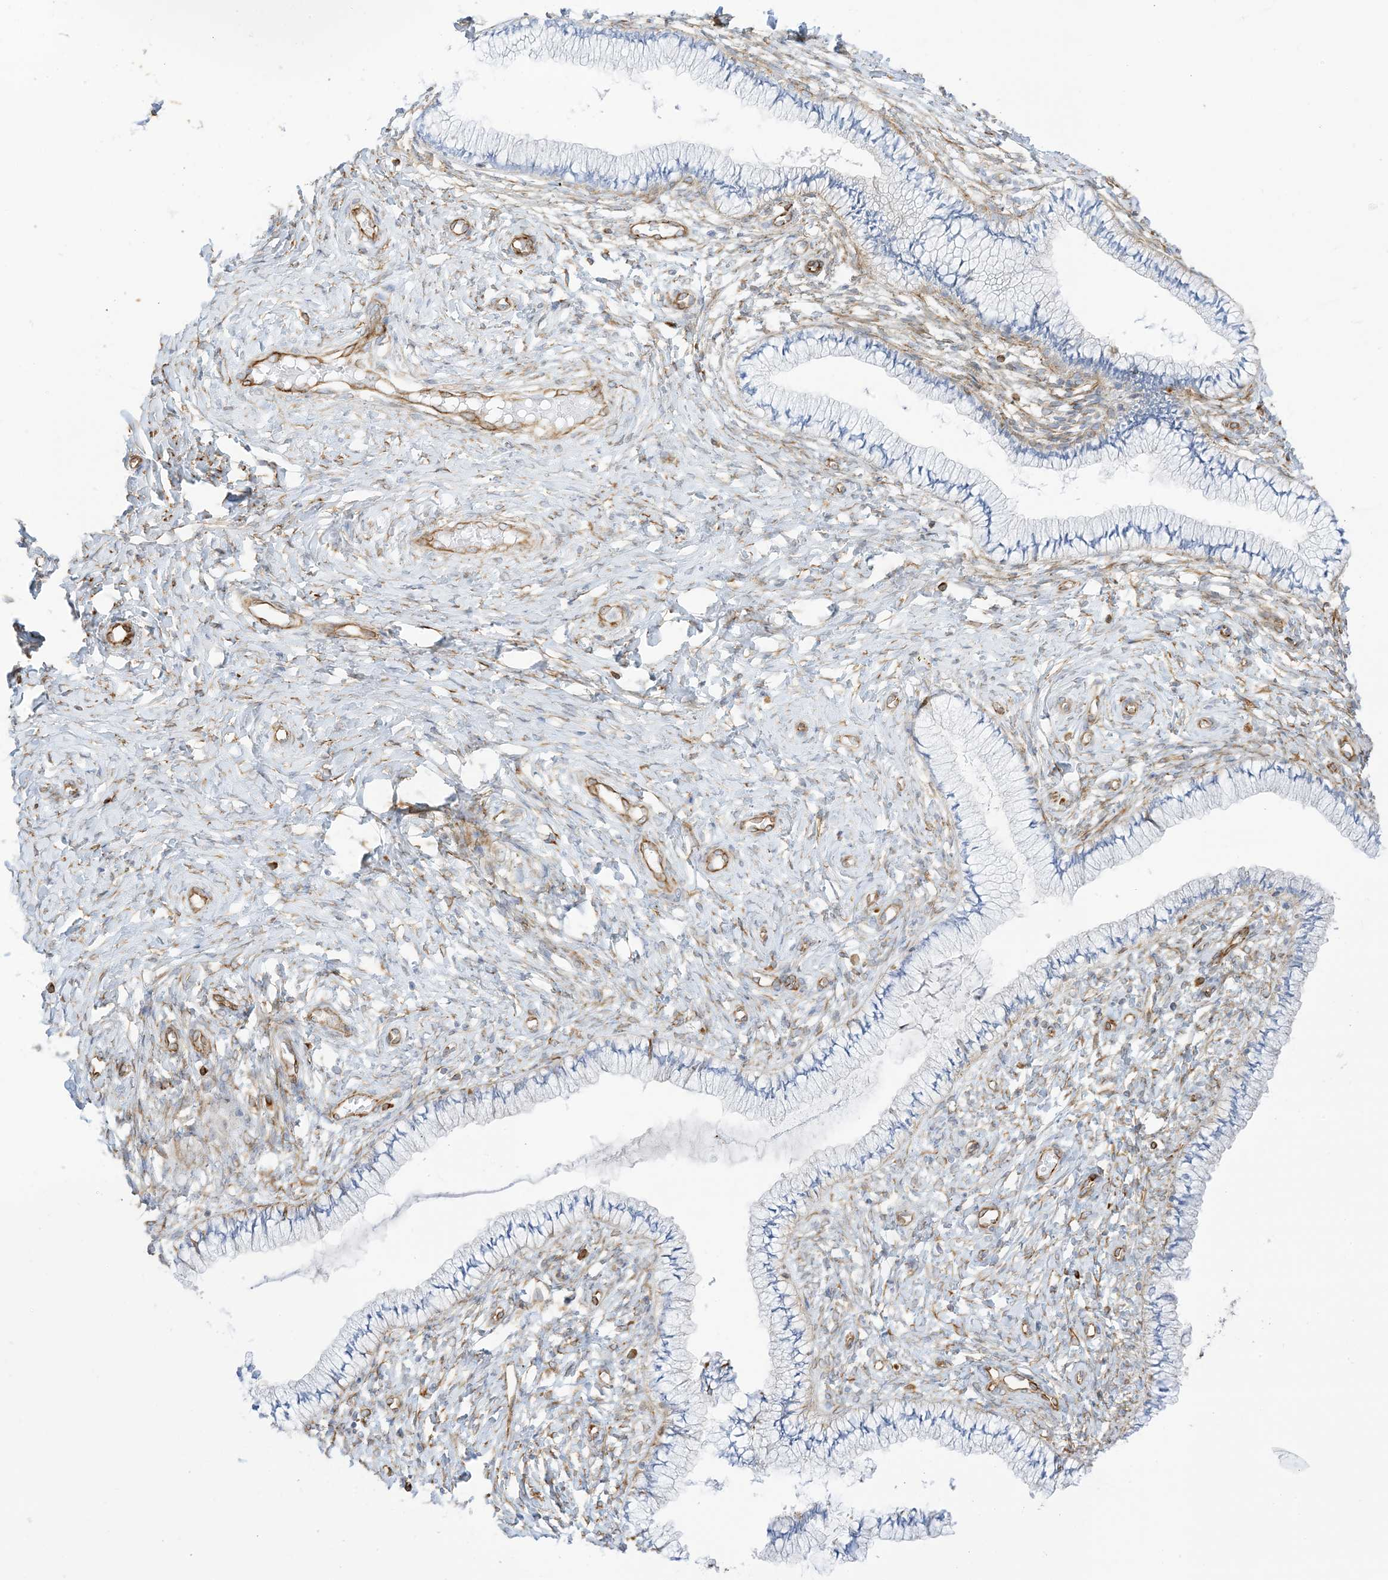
{"staining": {"intensity": "negative", "quantity": "none", "location": "none"}, "tissue": "cervix", "cell_type": "Glandular cells", "image_type": "normal", "snomed": [{"axis": "morphology", "description": "Normal tissue, NOS"}, {"axis": "topography", "description": "Cervix"}], "caption": "Protein analysis of normal cervix displays no significant staining in glandular cells.", "gene": "PID1", "patient": {"sex": "female", "age": 36}}